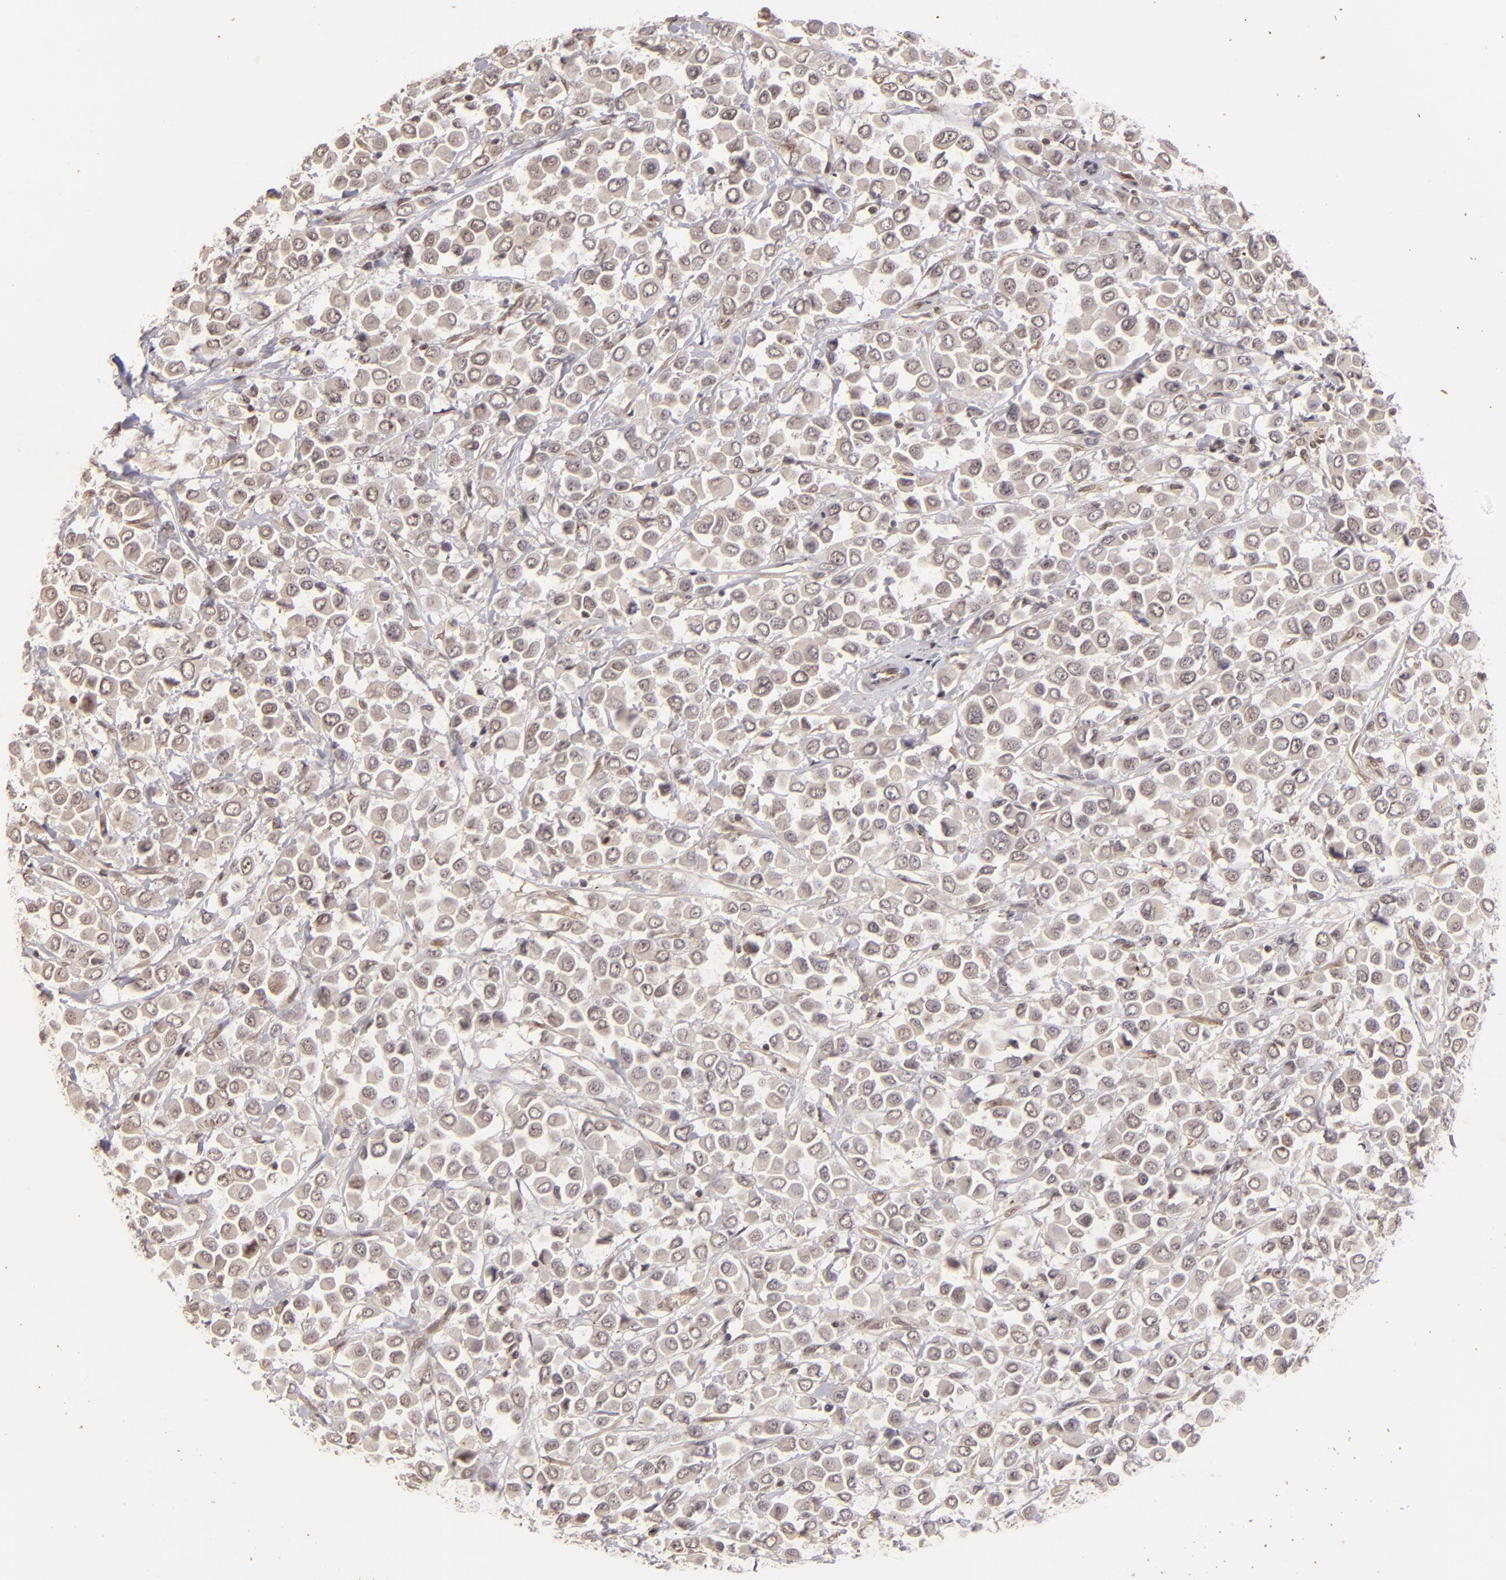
{"staining": {"intensity": "negative", "quantity": "none", "location": "none"}, "tissue": "breast cancer", "cell_type": "Tumor cells", "image_type": "cancer", "snomed": [{"axis": "morphology", "description": "Duct carcinoma"}, {"axis": "topography", "description": "Breast"}], "caption": "IHC image of neoplastic tissue: human infiltrating ductal carcinoma (breast) stained with DAB reveals no significant protein staining in tumor cells.", "gene": "DFFA", "patient": {"sex": "female", "age": 61}}